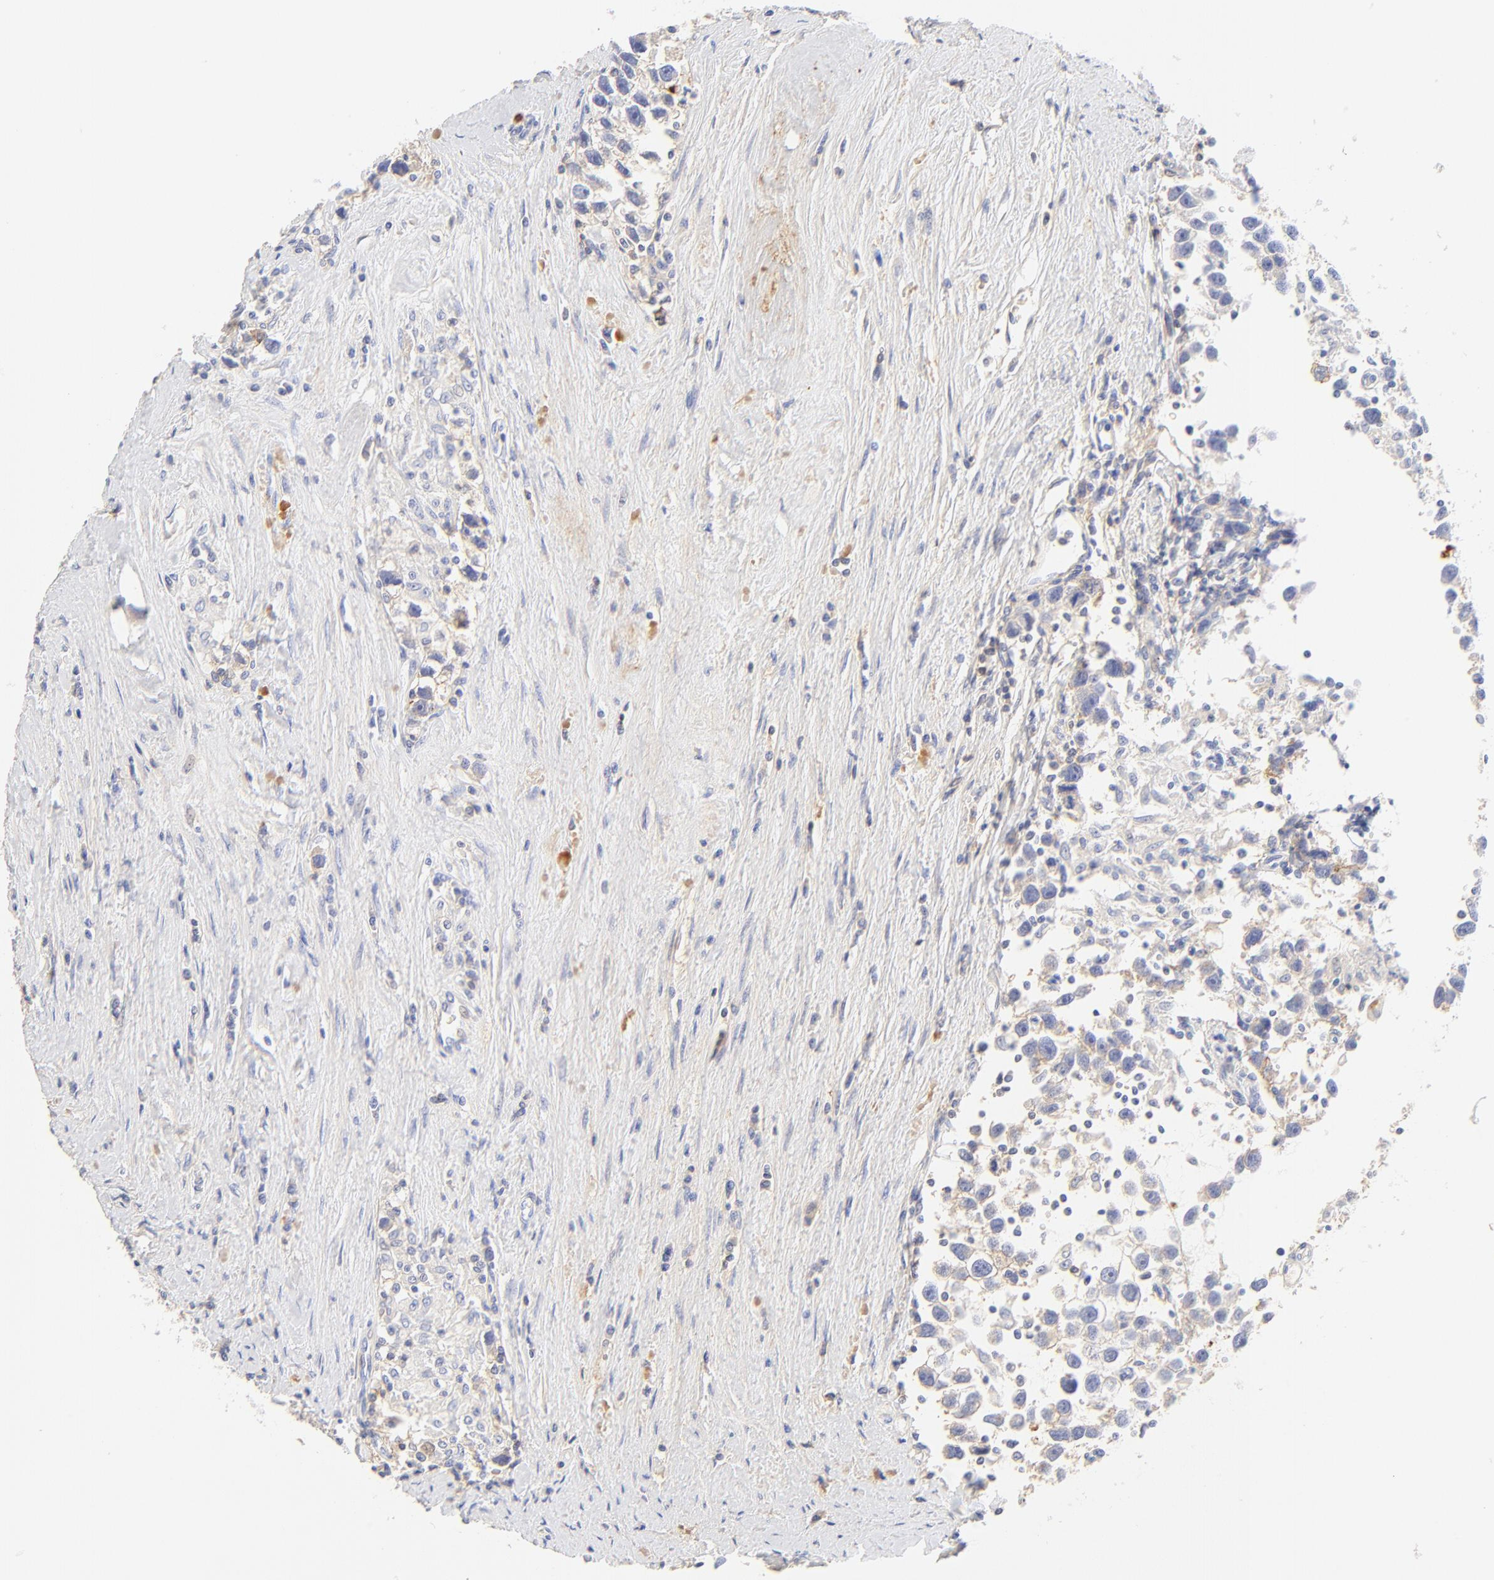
{"staining": {"intensity": "negative", "quantity": "none", "location": "none"}, "tissue": "testis cancer", "cell_type": "Tumor cells", "image_type": "cancer", "snomed": [{"axis": "morphology", "description": "Seminoma, NOS"}, {"axis": "topography", "description": "Testis"}], "caption": "The immunohistochemistry (IHC) micrograph has no significant positivity in tumor cells of testis cancer (seminoma) tissue.", "gene": "MDGA2", "patient": {"sex": "male", "age": 43}}